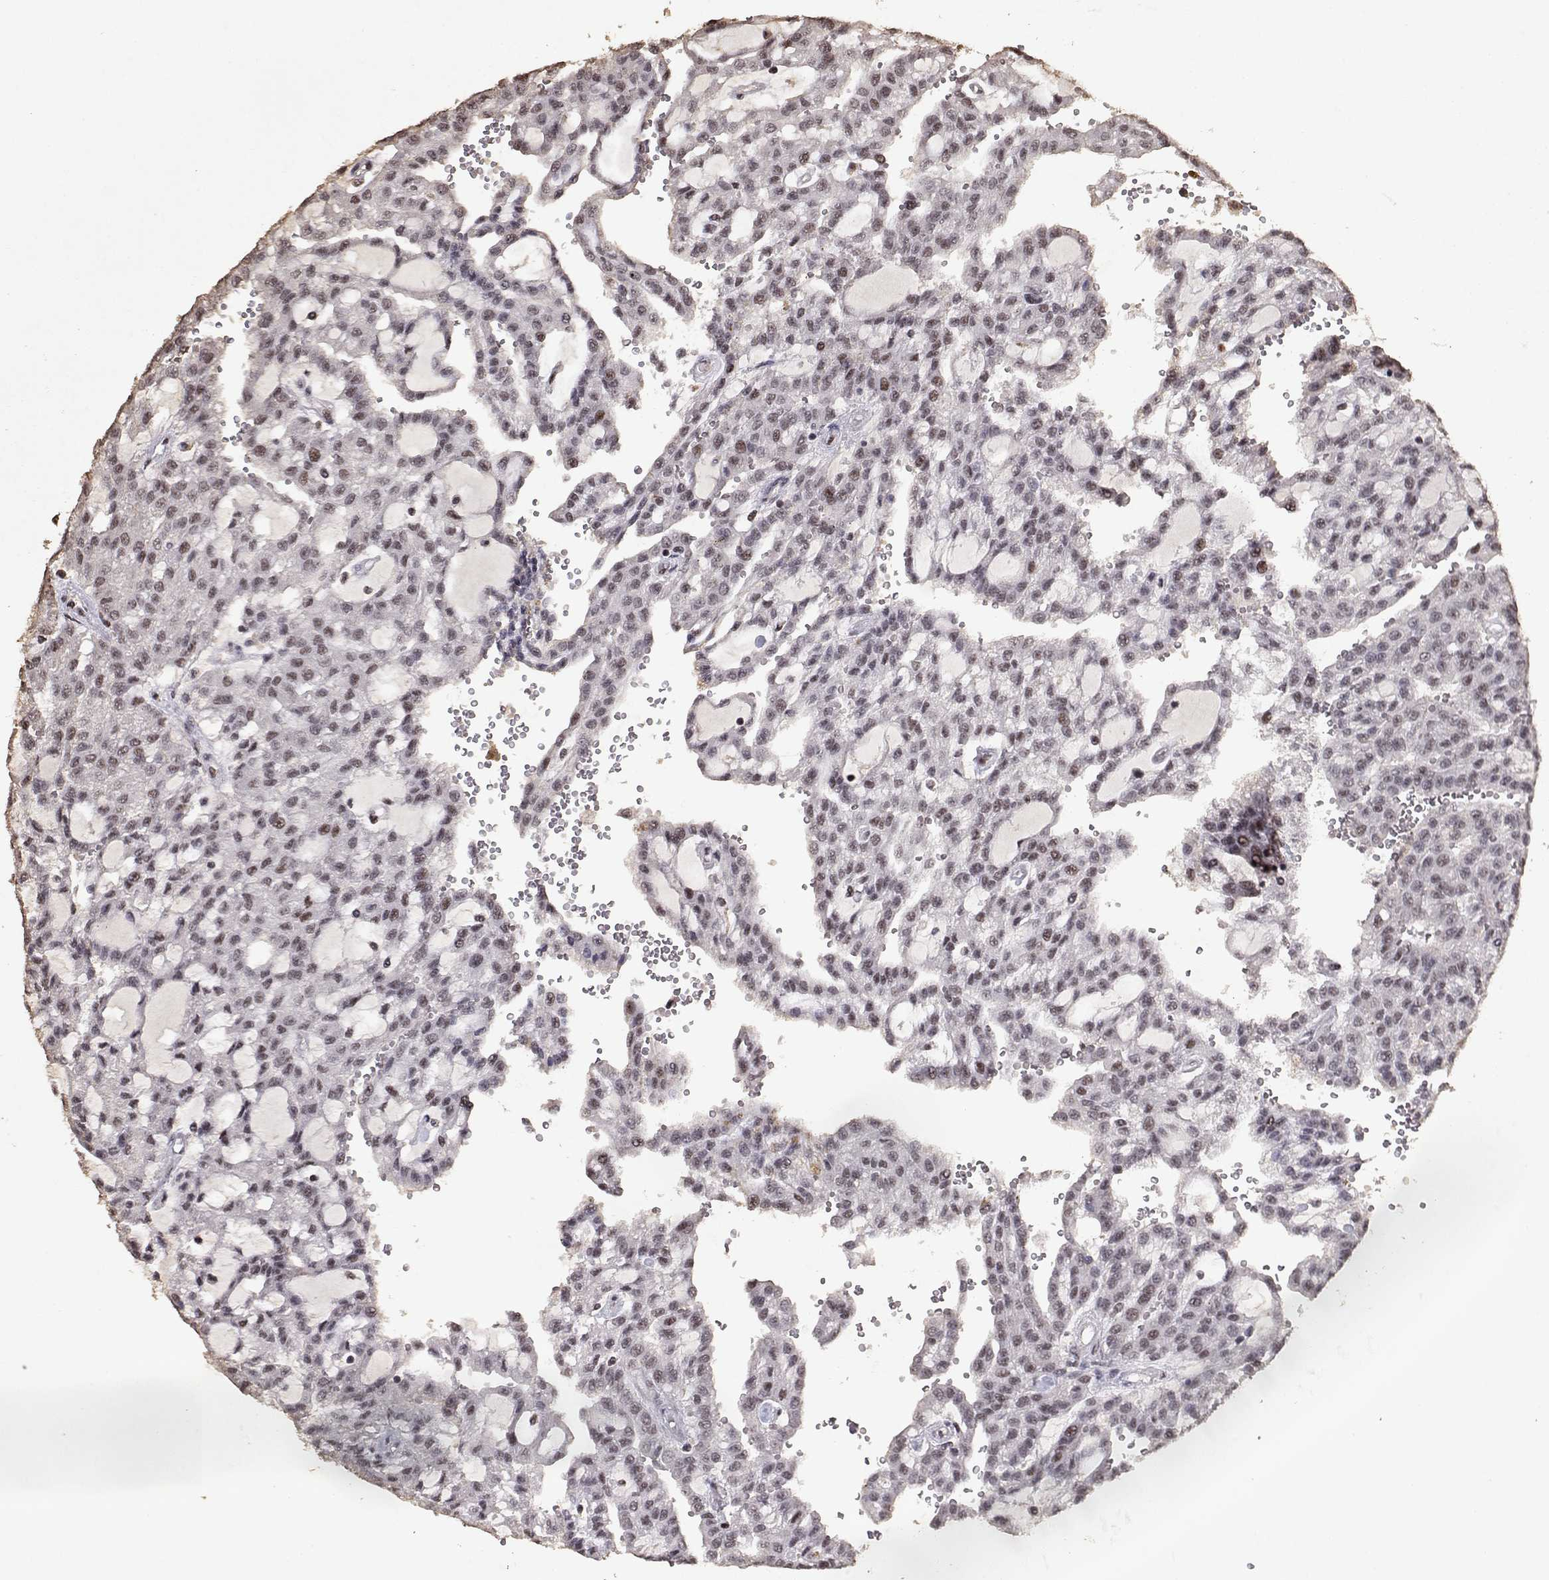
{"staining": {"intensity": "moderate", "quantity": ">75%", "location": "nuclear"}, "tissue": "renal cancer", "cell_type": "Tumor cells", "image_type": "cancer", "snomed": [{"axis": "morphology", "description": "Adenocarcinoma, NOS"}, {"axis": "topography", "description": "Kidney"}], "caption": "Moderate nuclear expression is appreciated in about >75% of tumor cells in adenocarcinoma (renal).", "gene": "TOE1", "patient": {"sex": "male", "age": 63}}